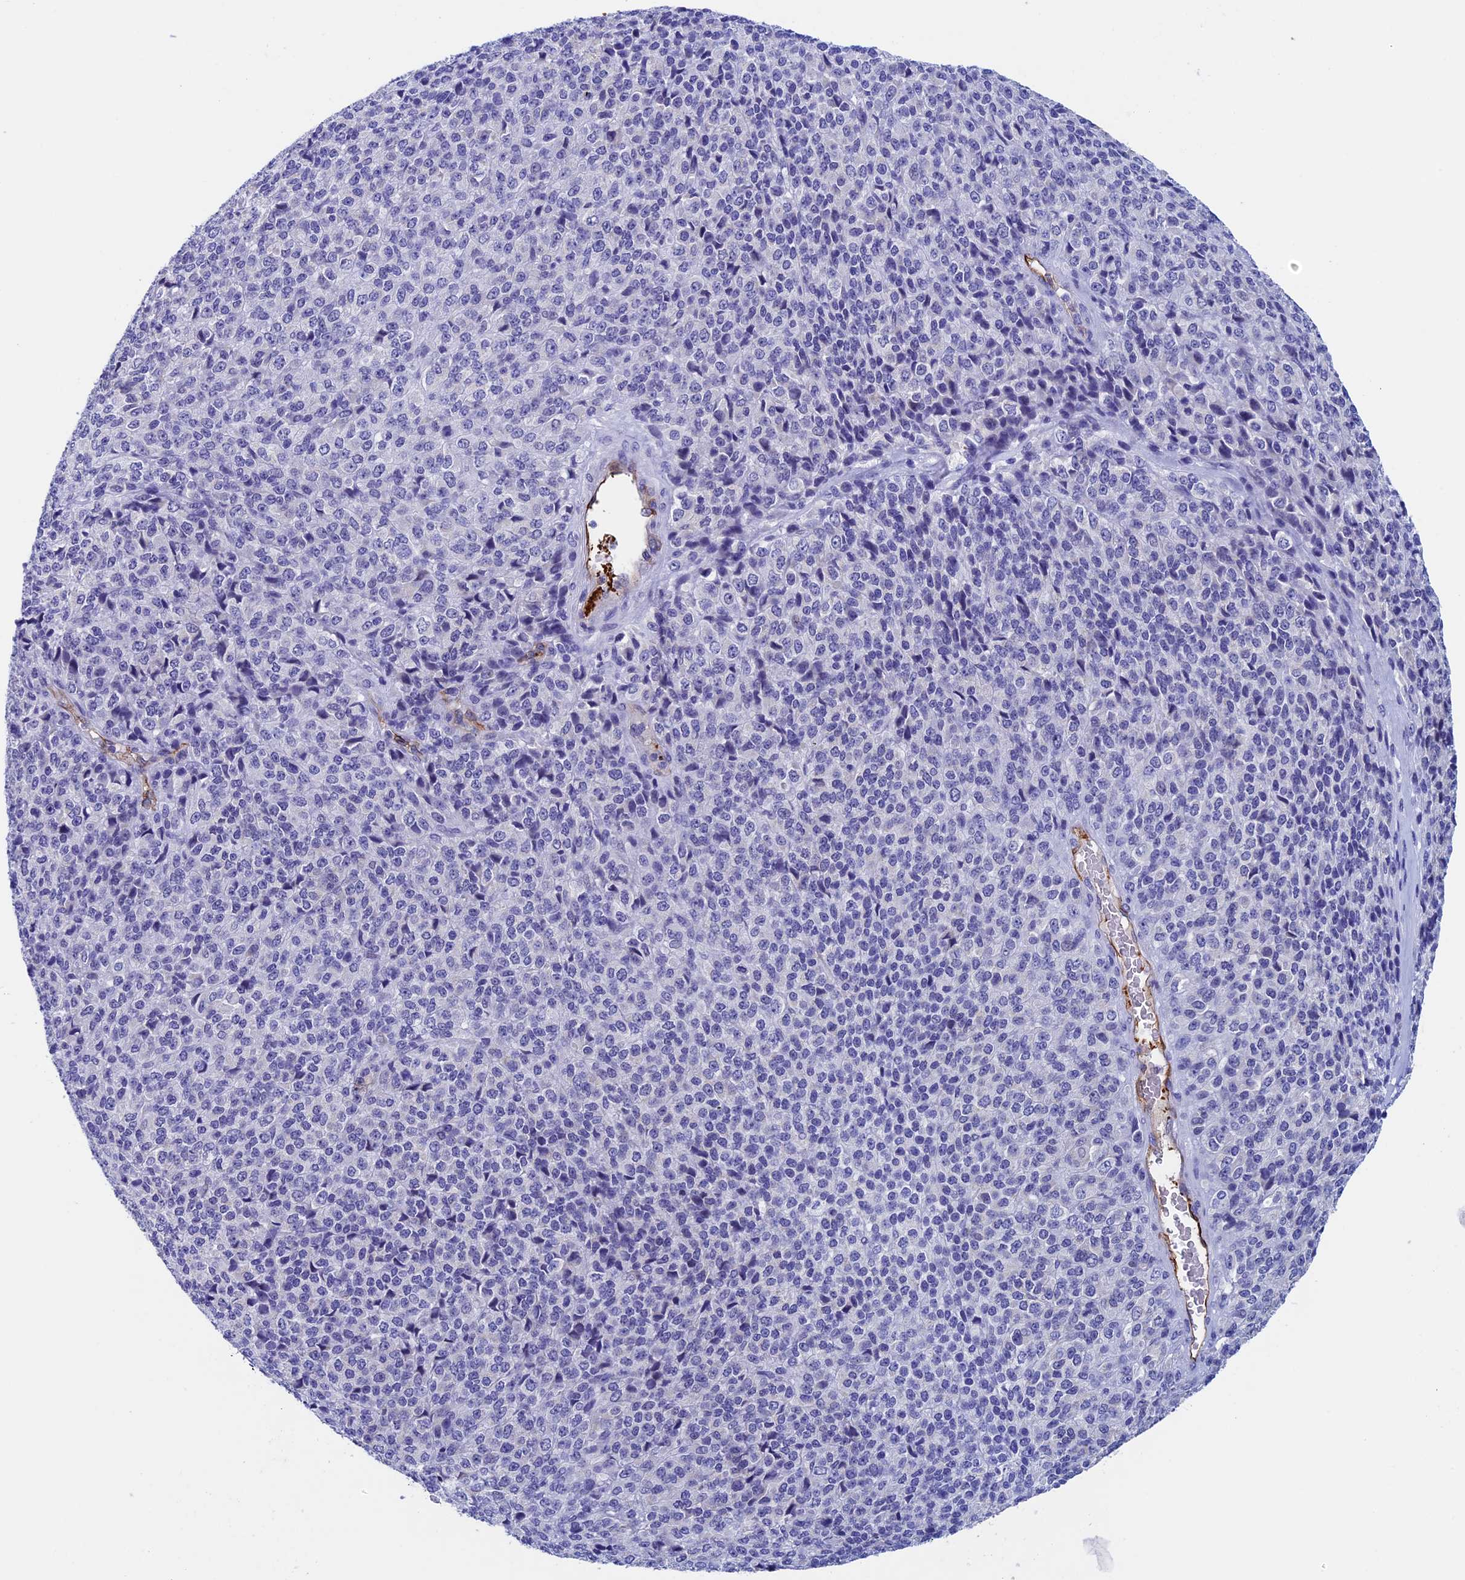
{"staining": {"intensity": "negative", "quantity": "none", "location": "none"}, "tissue": "melanoma", "cell_type": "Tumor cells", "image_type": "cancer", "snomed": [{"axis": "morphology", "description": "Malignant melanoma, Metastatic site"}, {"axis": "topography", "description": "Brain"}], "caption": "There is no significant positivity in tumor cells of malignant melanoma (metastatic site).", "gene": "INSYN1", "patient": {"sex": "female", "age": 56}}